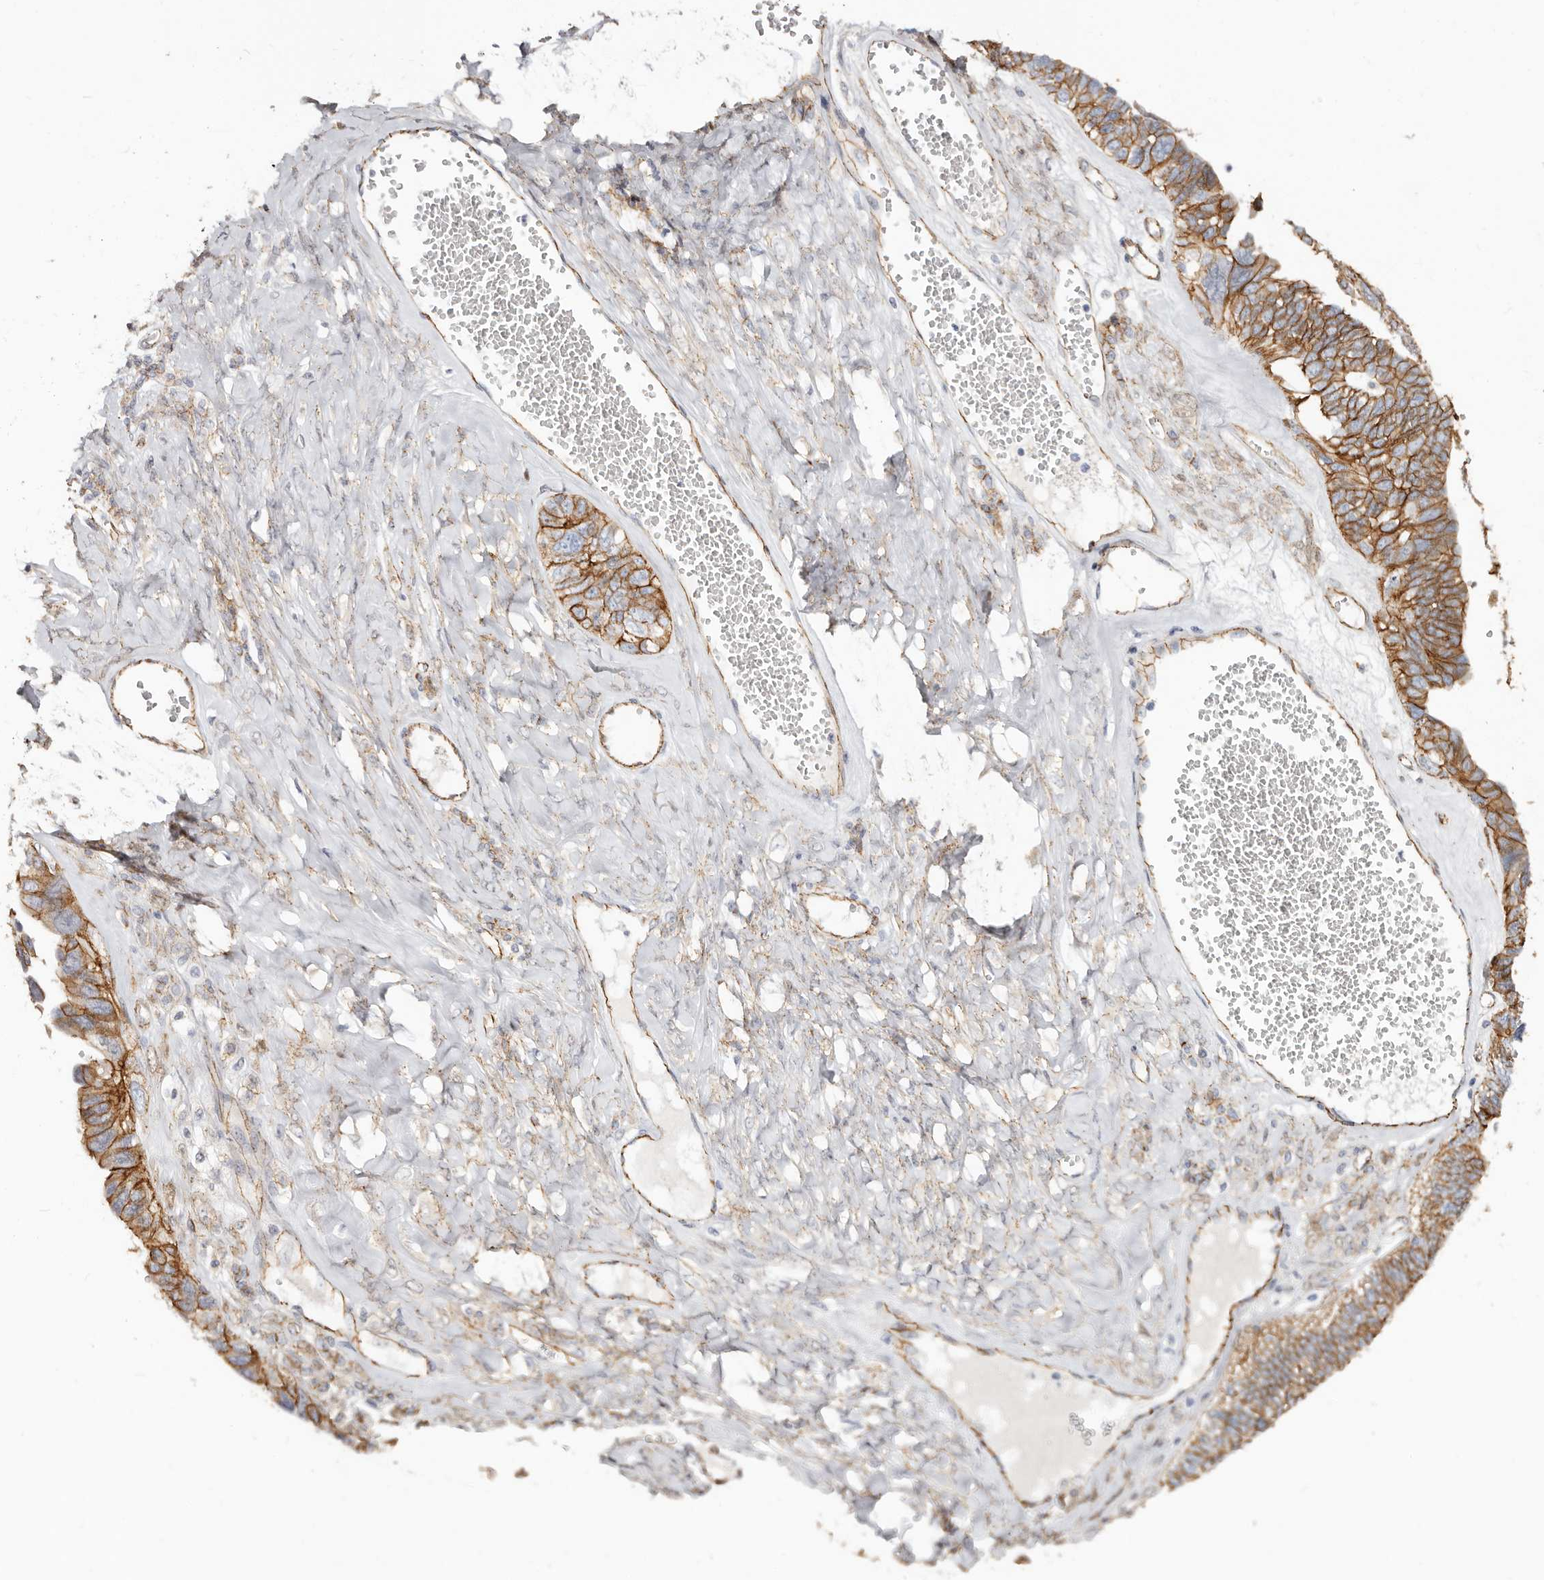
{"staining": {"intensity": "strong", "quantity": ">75%", "location": "cytoplasmic/membranous"}, "tissue": "ovarian cancer", "cell_type": "Tumor cells", "image_type": "cancer", "snomed": [{"axis": "morphology", "description": "Cystadenocarcinoma, serous, NOS"}, {"axis": "topography", "description": "Ovary"}], "caption": "Protein expression analysis of human ovarian cancer reveals strong cytoplasmic/membranous positivity in about >75% of tumor cells.", "gene": "CTNNB1", "patient": {"sex": "female", "age": 79}}